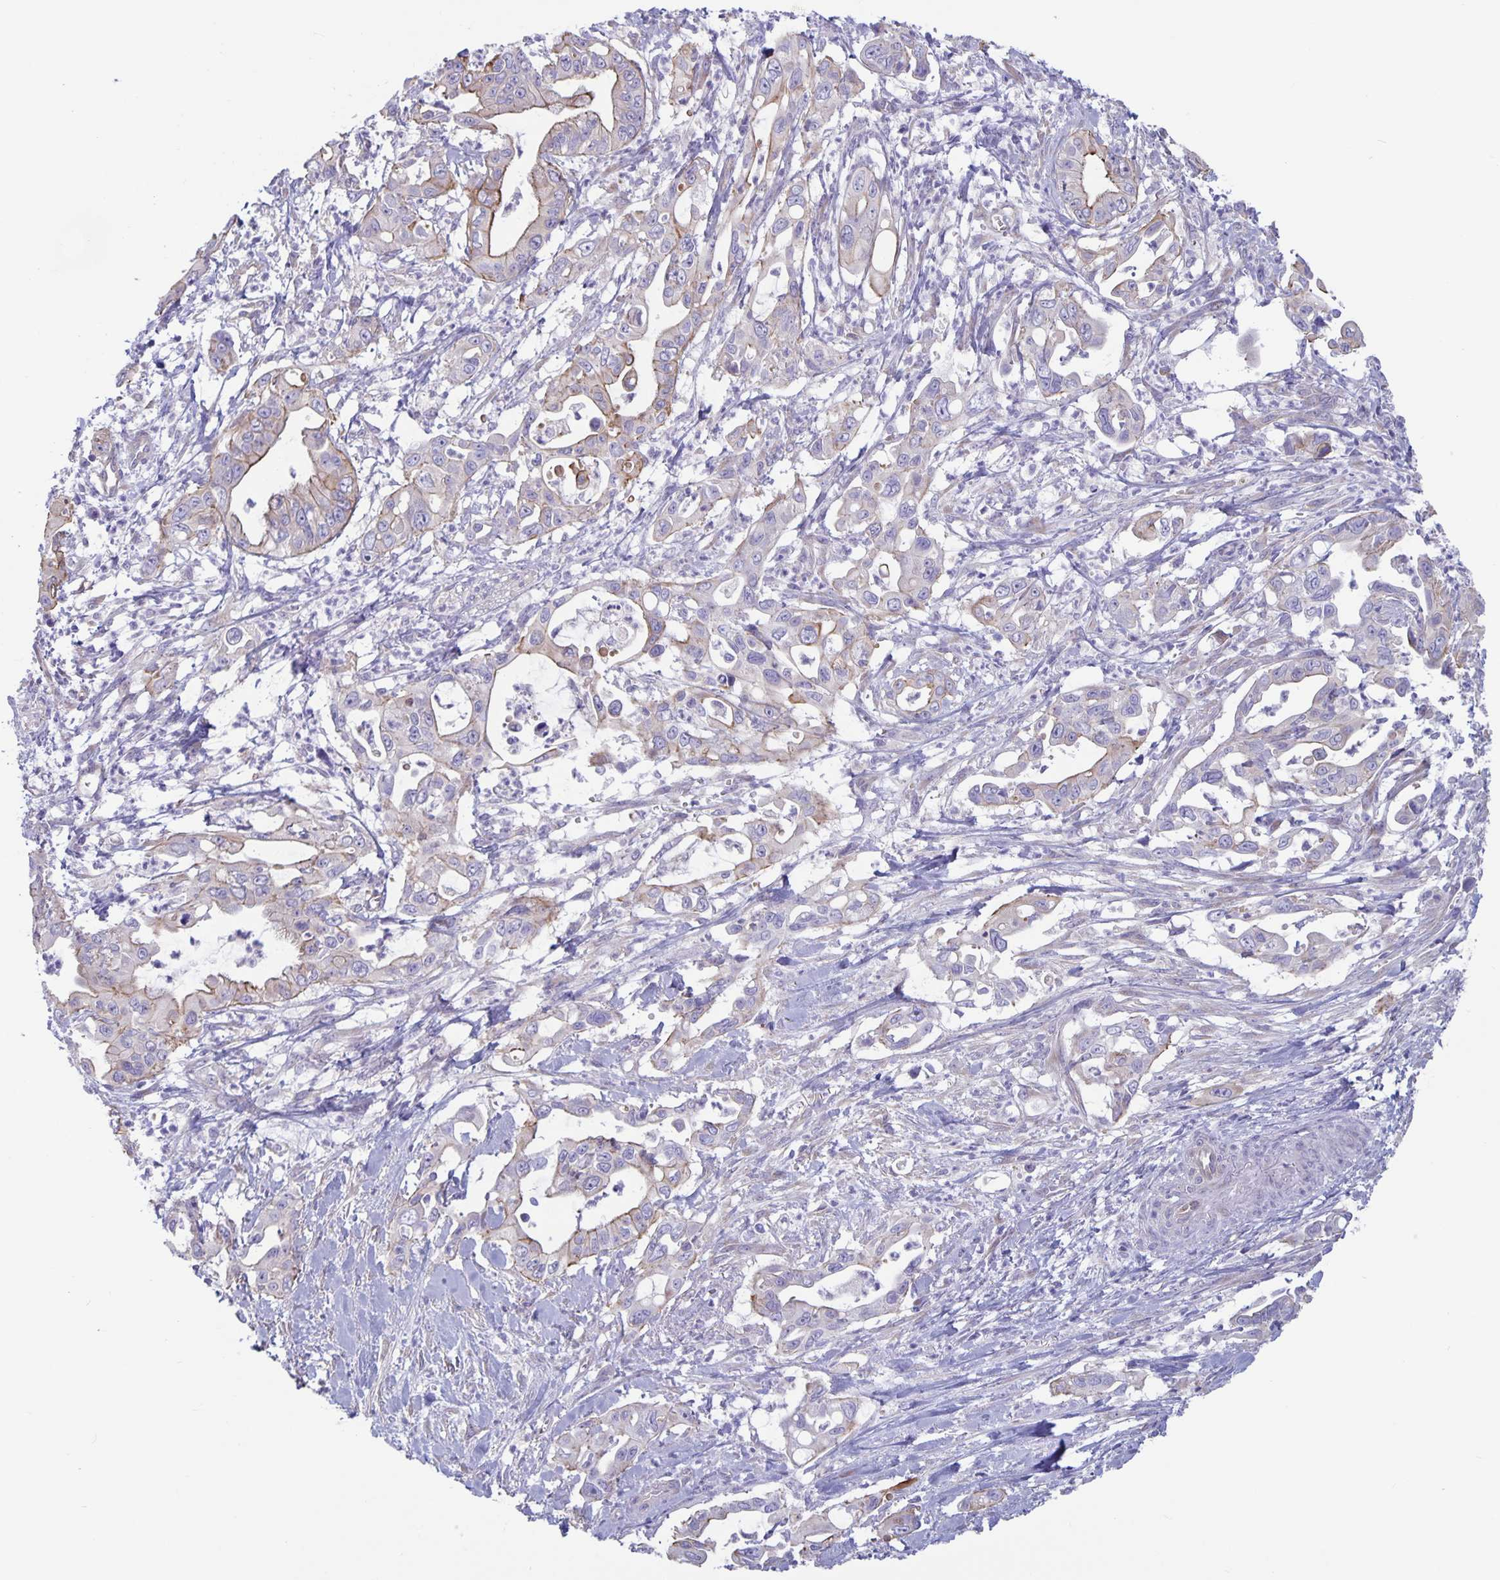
{"staining": {"intensity": "moderate", "quantity": "<25%", "location": "cytoplasmic/membranous"}, "tissue": "pancreatic cancer", "cell_type": "Tumor cells", "image_type": "cancer", "snomed": [{"axis": "morphology", "description": "Adenocarcinoma, NOS"}, {"axis": "topography", "description": "Pancreas"}], "caption": "Immunohistochemistry (DAB) staining of pancreatic adenocarcinoma exhibits moderate cytoplasmic/membranous protein staining in about <25% of tumor cells.", "gene": "PLCB3", "patient": {"sex": "male", "age": 61}}